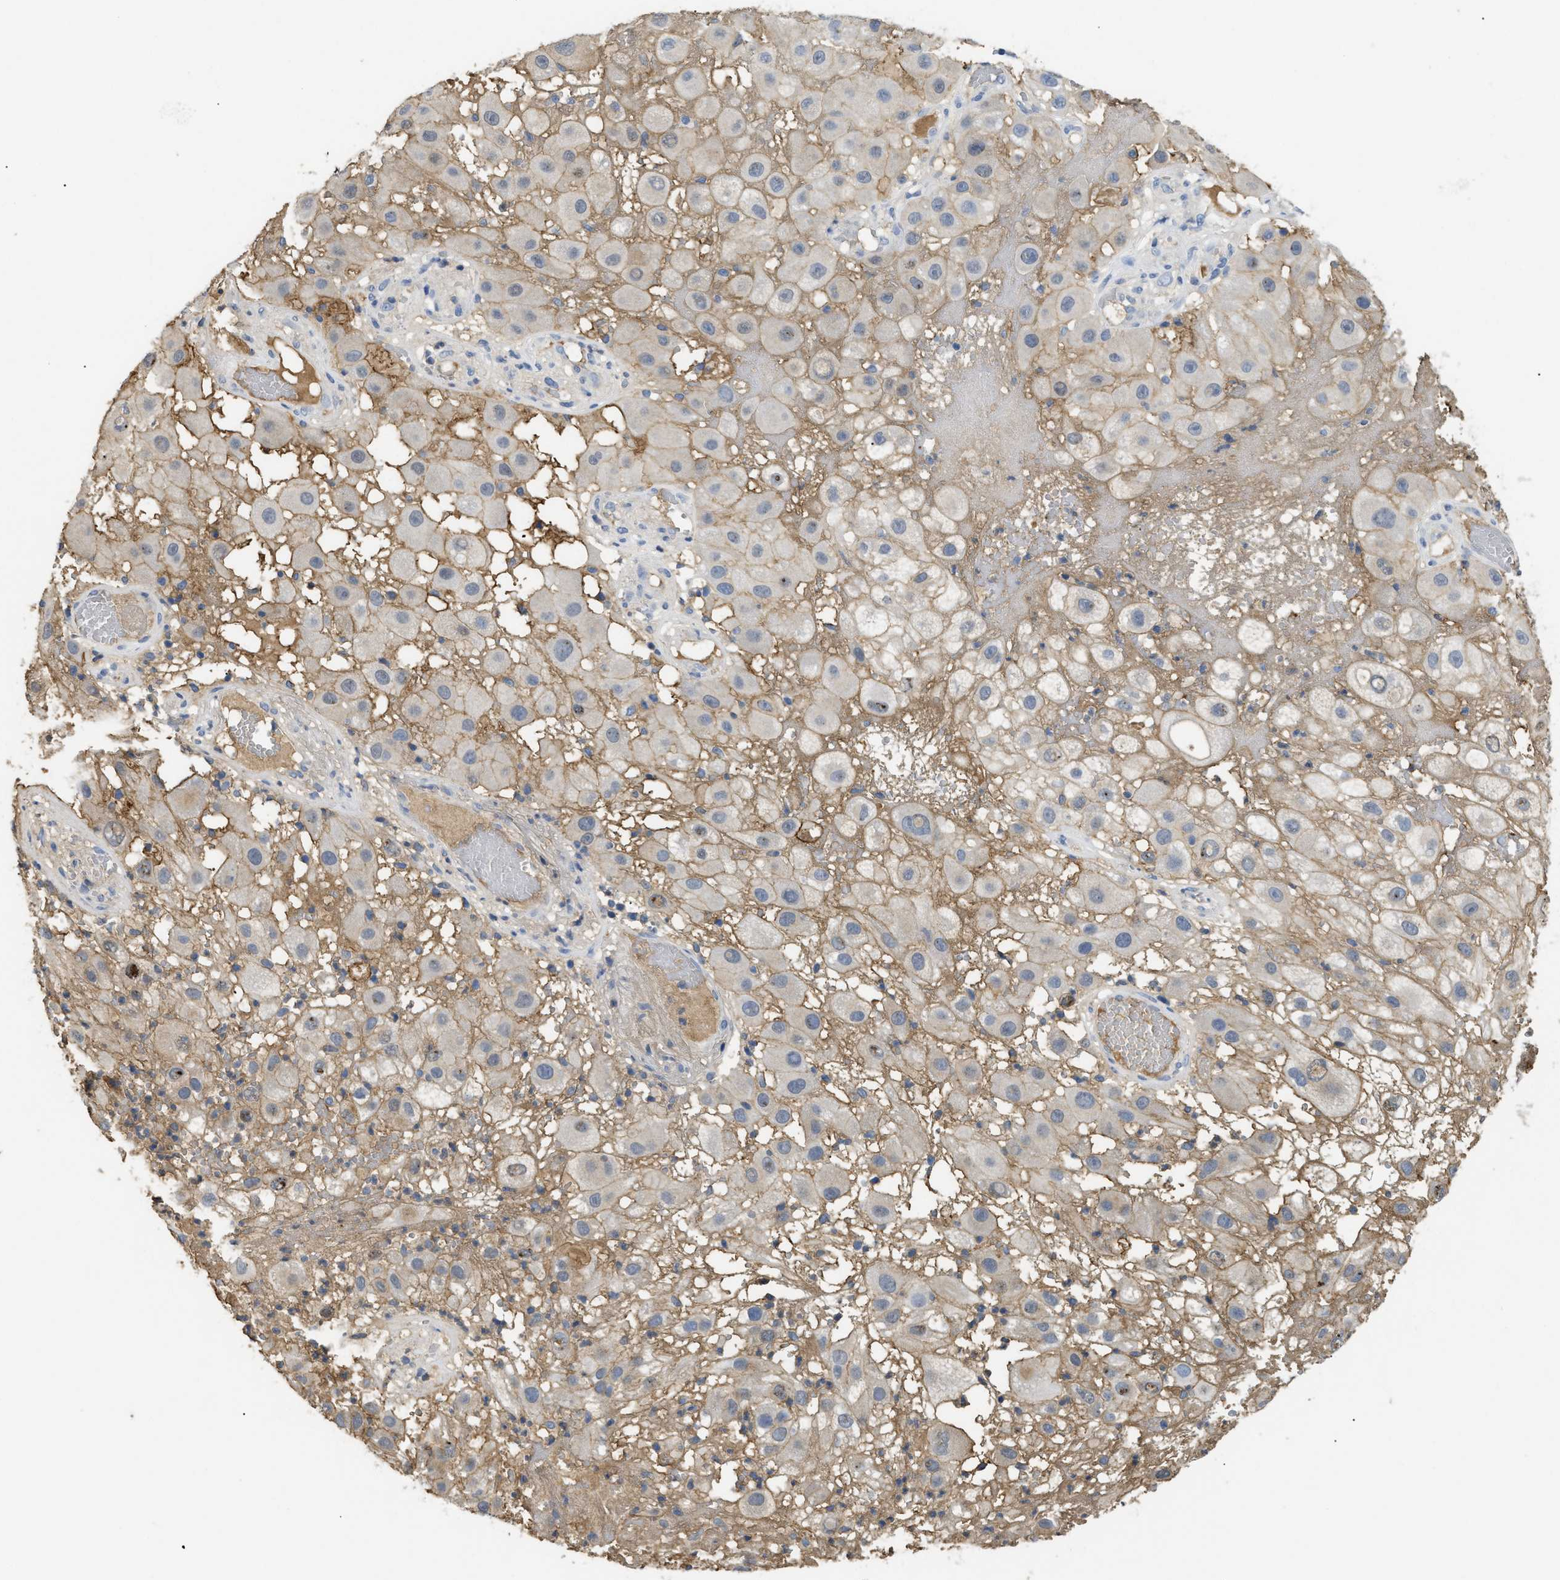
{"staining": {"intensity": "negative", "quantity": "none", "location": "none"}, "tissue": "melanoma", "cell_type": "Tumor cells", "image_type": "cancer", "snomed": [{"axis": "morphology", "description": "Malignant melanoma, NOS"}, {"axis": "topography", "description": "Skin"}], "caption": "Immunohistochemical staining of human melanoma demonstrates no significant positivity in tumor cells.", "gene": "ANXA4", "patient": {"sex": "female", "age": 81}}